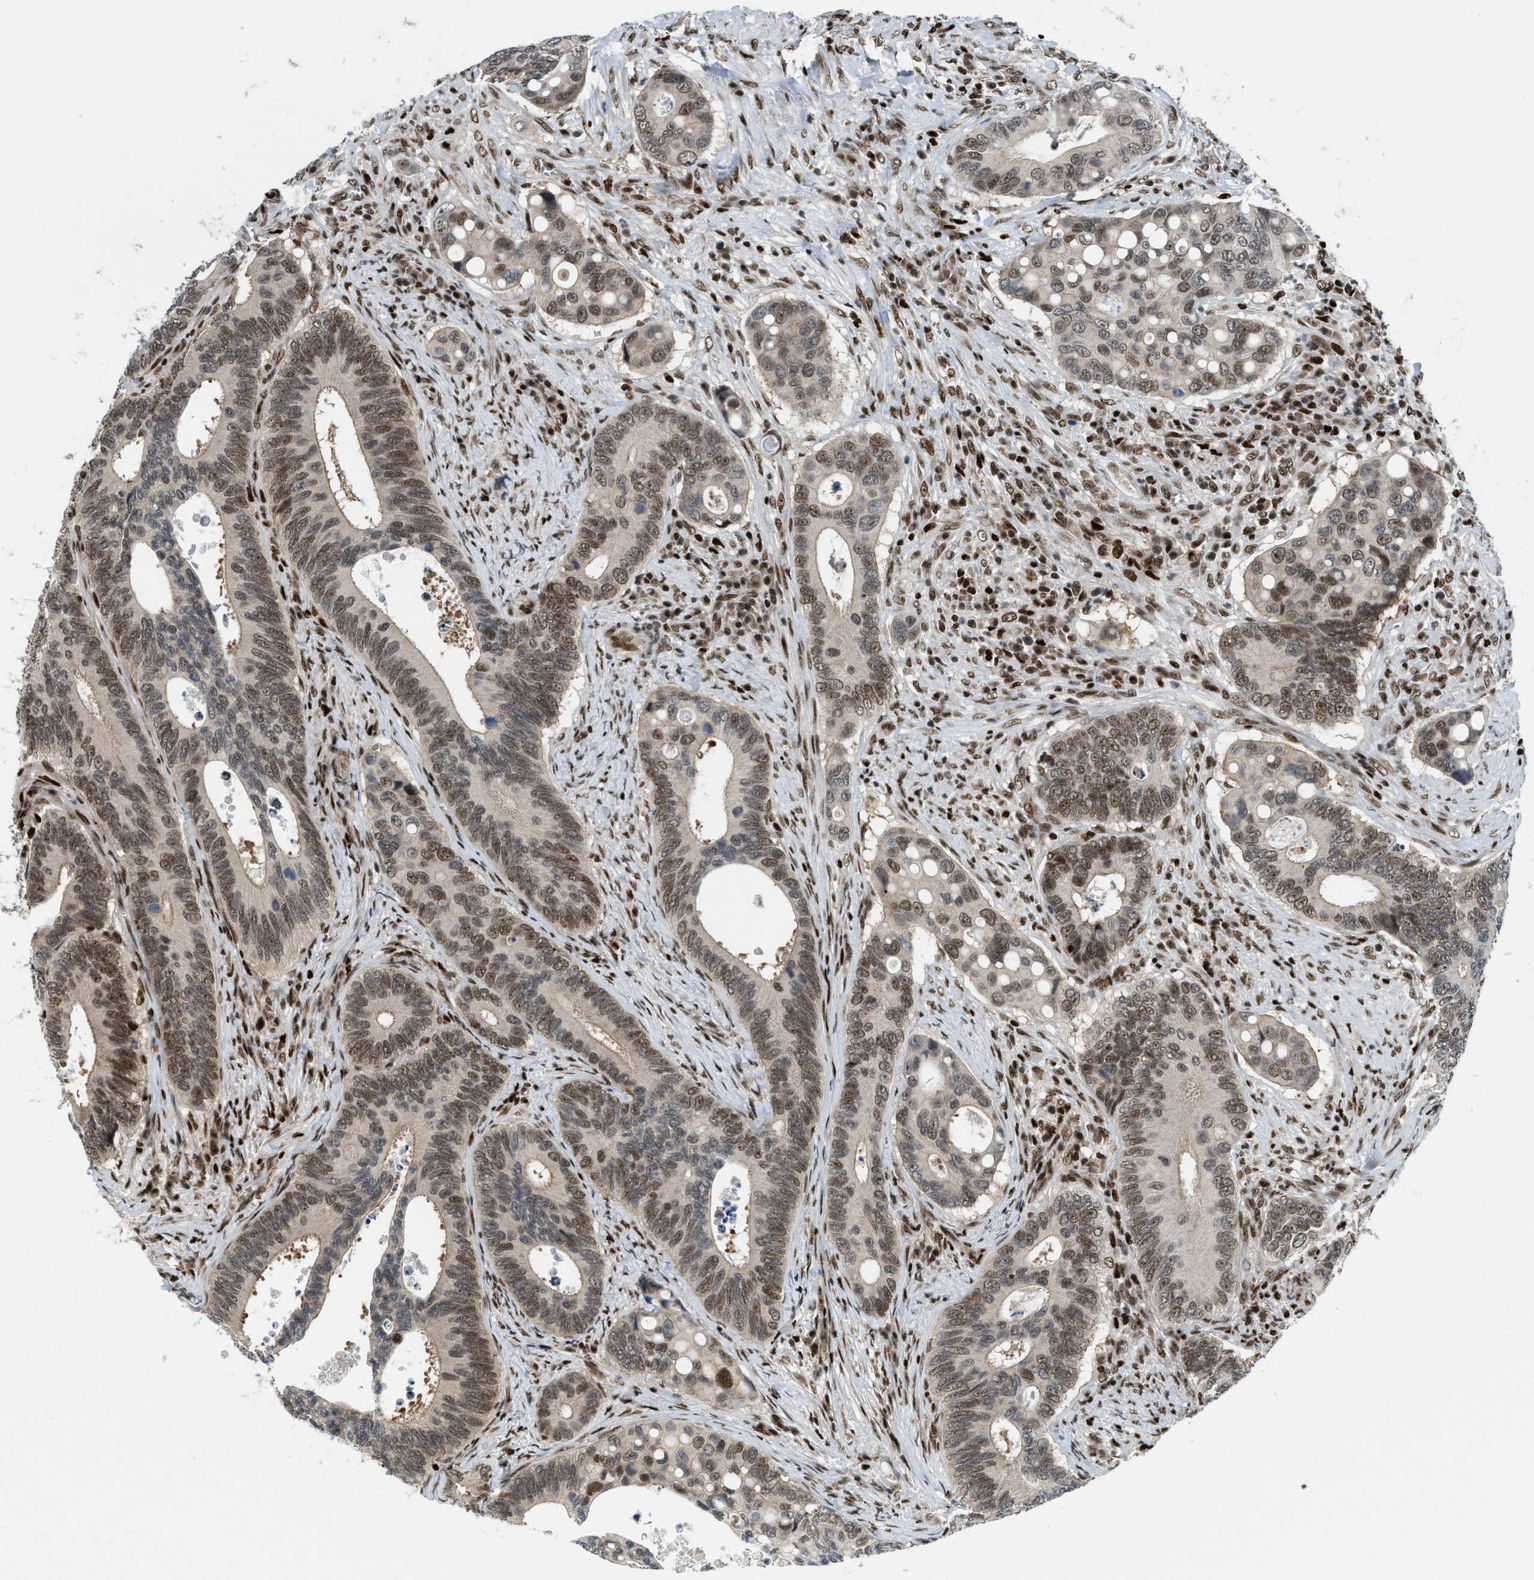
{"staining": {"intensity": "moderate", "quantity": ">75%", "location": "nuclear"}, "tissue": "colorectal cancer", "cell_type": "Tumor cells", "image_type": "cancer", "snomed": [{"axis": "morphology", "description": "Inflammation, NOS"}, {"axis": "morphology", "description": "Adenocarcinoma, NOS"}, {"axis": "topography", "description": "Colon"}], "caption": "An immunohistochemistry image of tumor tissue is shown. Protein staining in brown shows moderate nuclear positivity in colorectal cancer within tumor cells. (DAB IHC, brown staining for protein, blue staining for nuclei).", "gene": "RFX5", "patient": {"sex": "male", "age": 72}}